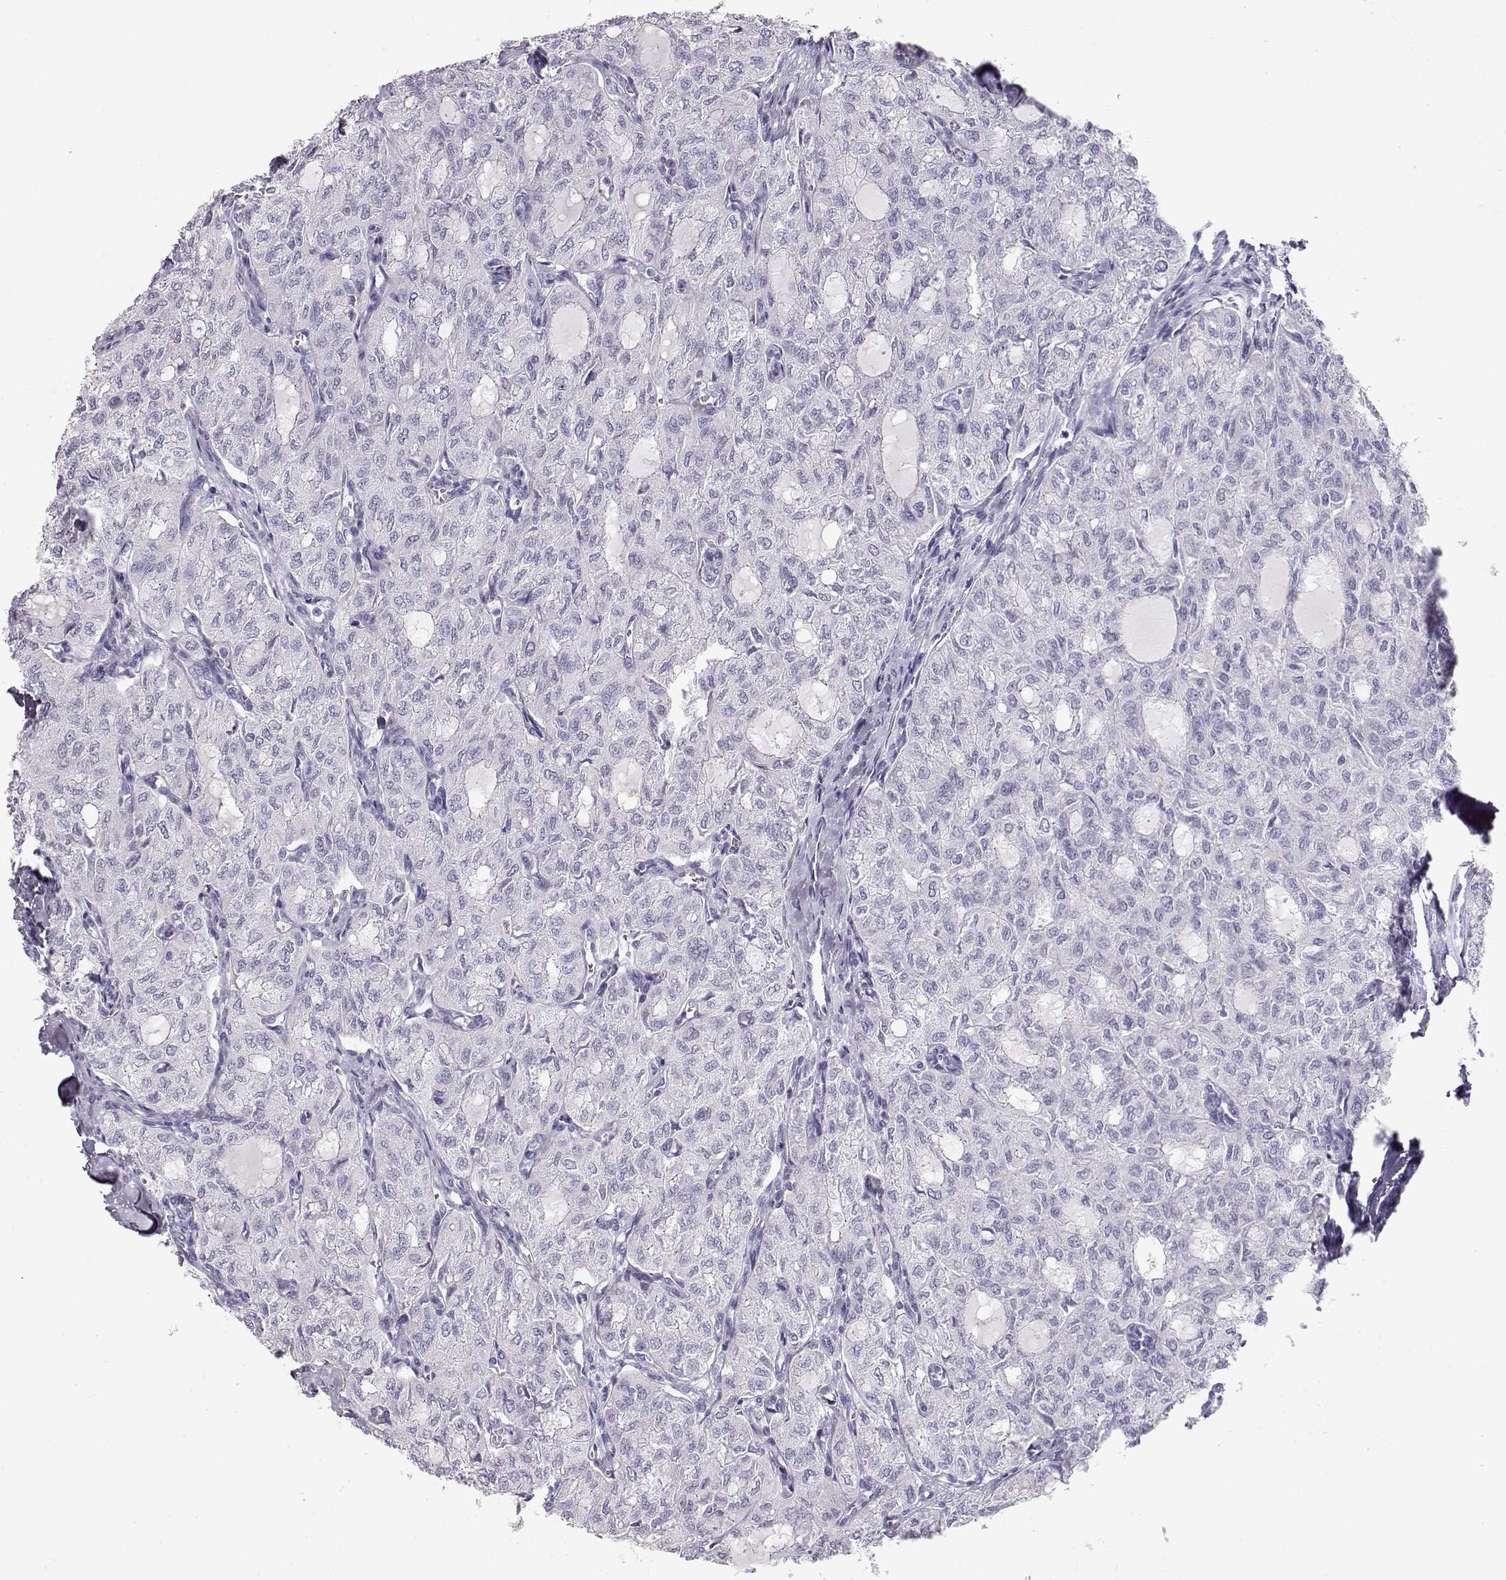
{"staining": {"intensity": "negative", "quantity": "none", "location": "none"}, "tissue": "thyroid cancer", "cell_type": "Tumor cells", "image_type": "cancer", "snomed": [{"axis": "morphology", "description": "Follicular adenoma carcinoma, NOS"}, {"axis": "topography", "description": "Thyroid gland"}], "caption": "Immunohistochemistry photomicrograph of human thyroid cancer (follicular adenoma carcinoma) stained for a protein (brown), which displays no positivity in tumor cells.", "gene": "TKTL1", "patient": {"sex": "male", "age": 75}}